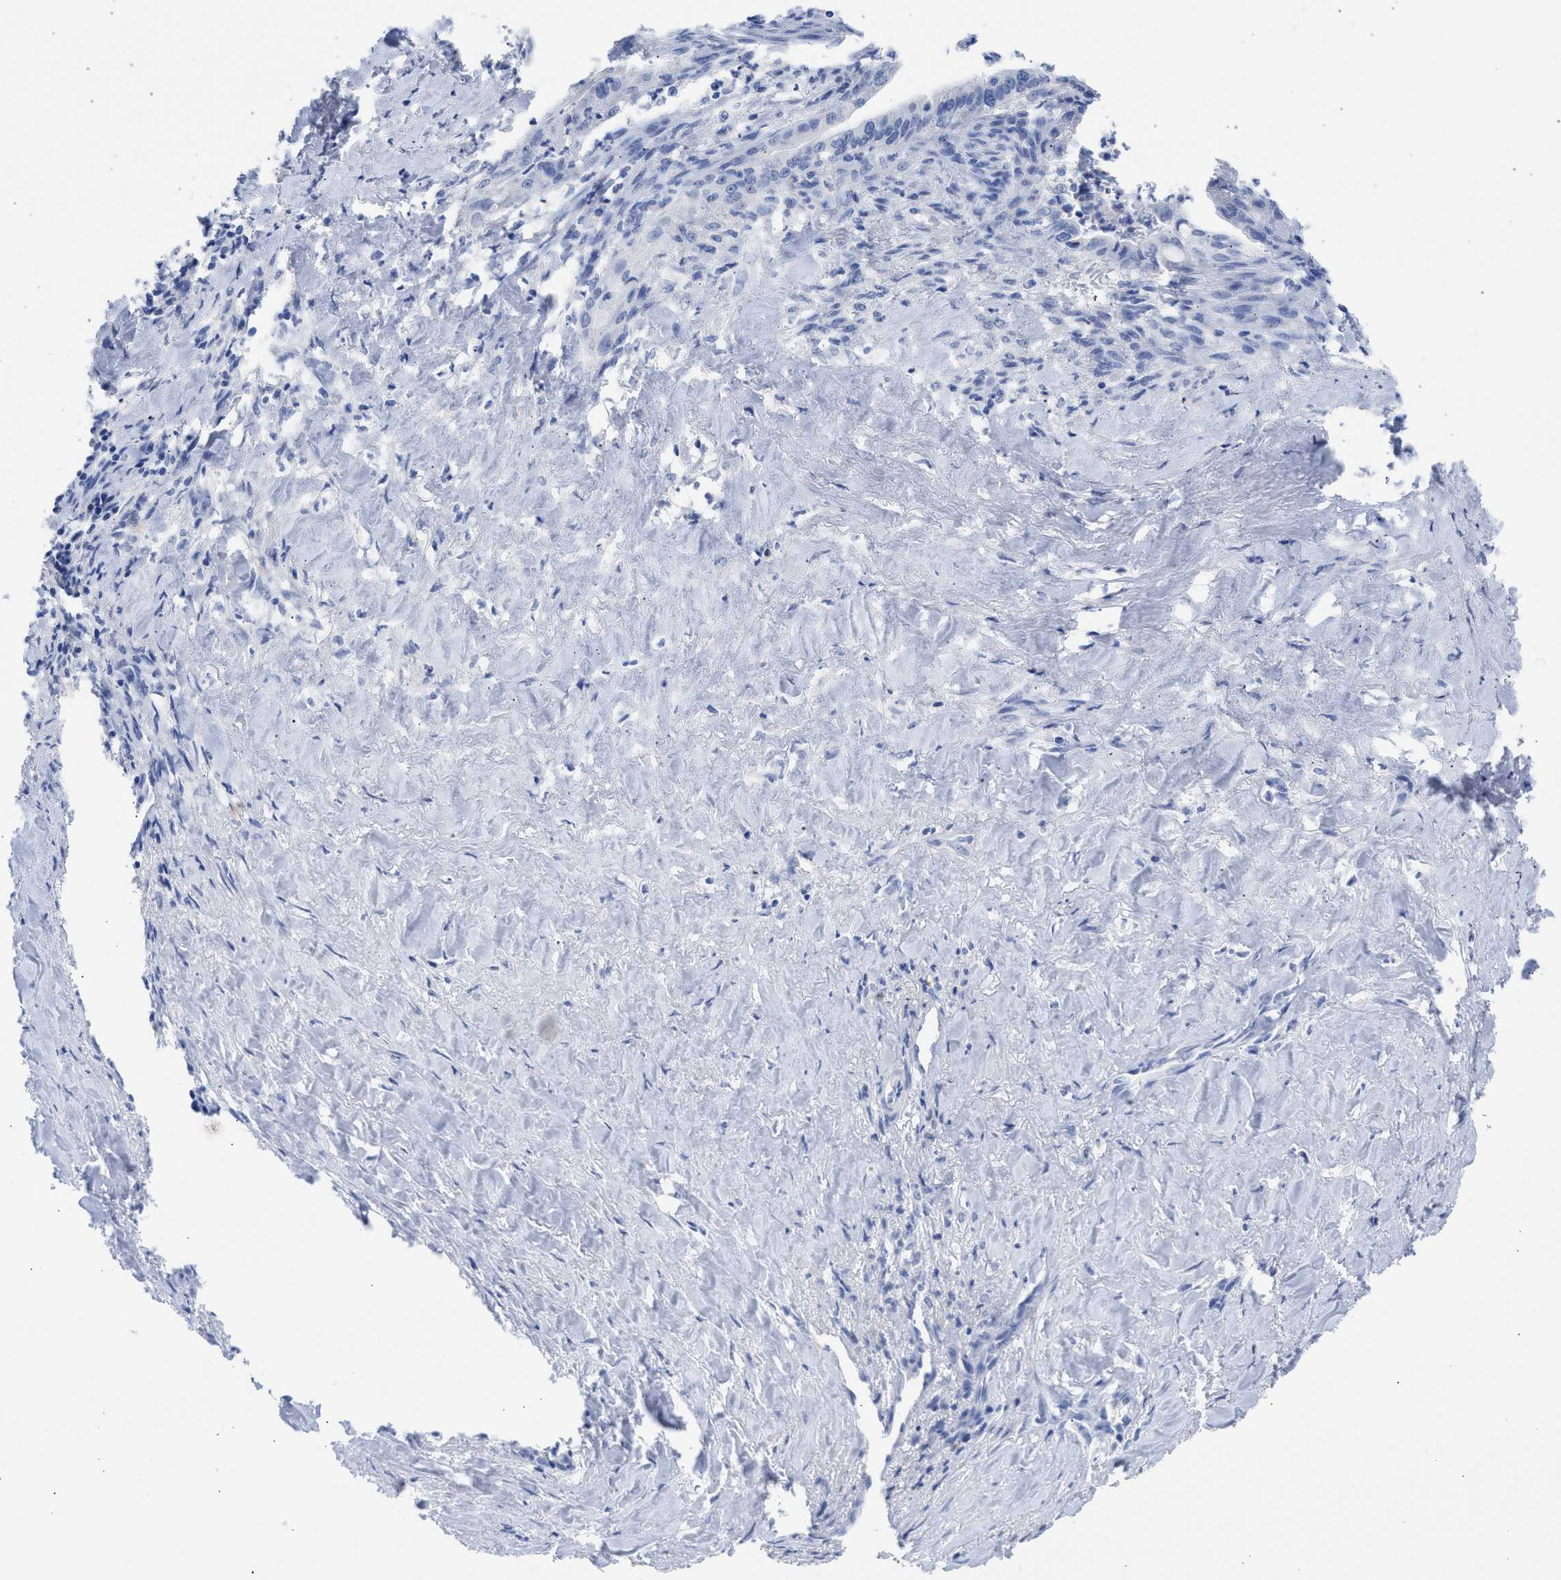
{"staining": {"intensity": "negative", "quantity": "none", "location": "none"}, "tissue": "liver cancer", "cell_type": "Tumor cells", "image_type": "cancer", "snomed": [{"axis": "morphology", "description": "Cholangiocarcinoma"}, {"axis": "topography", "description": "Liver"}], "caption": "Tumor cells are negative for protein expression in human liver cancer (cholangiocarcinoma).", "gene": "NCAM1", "patient": {"sex": "female", "age": 67}}